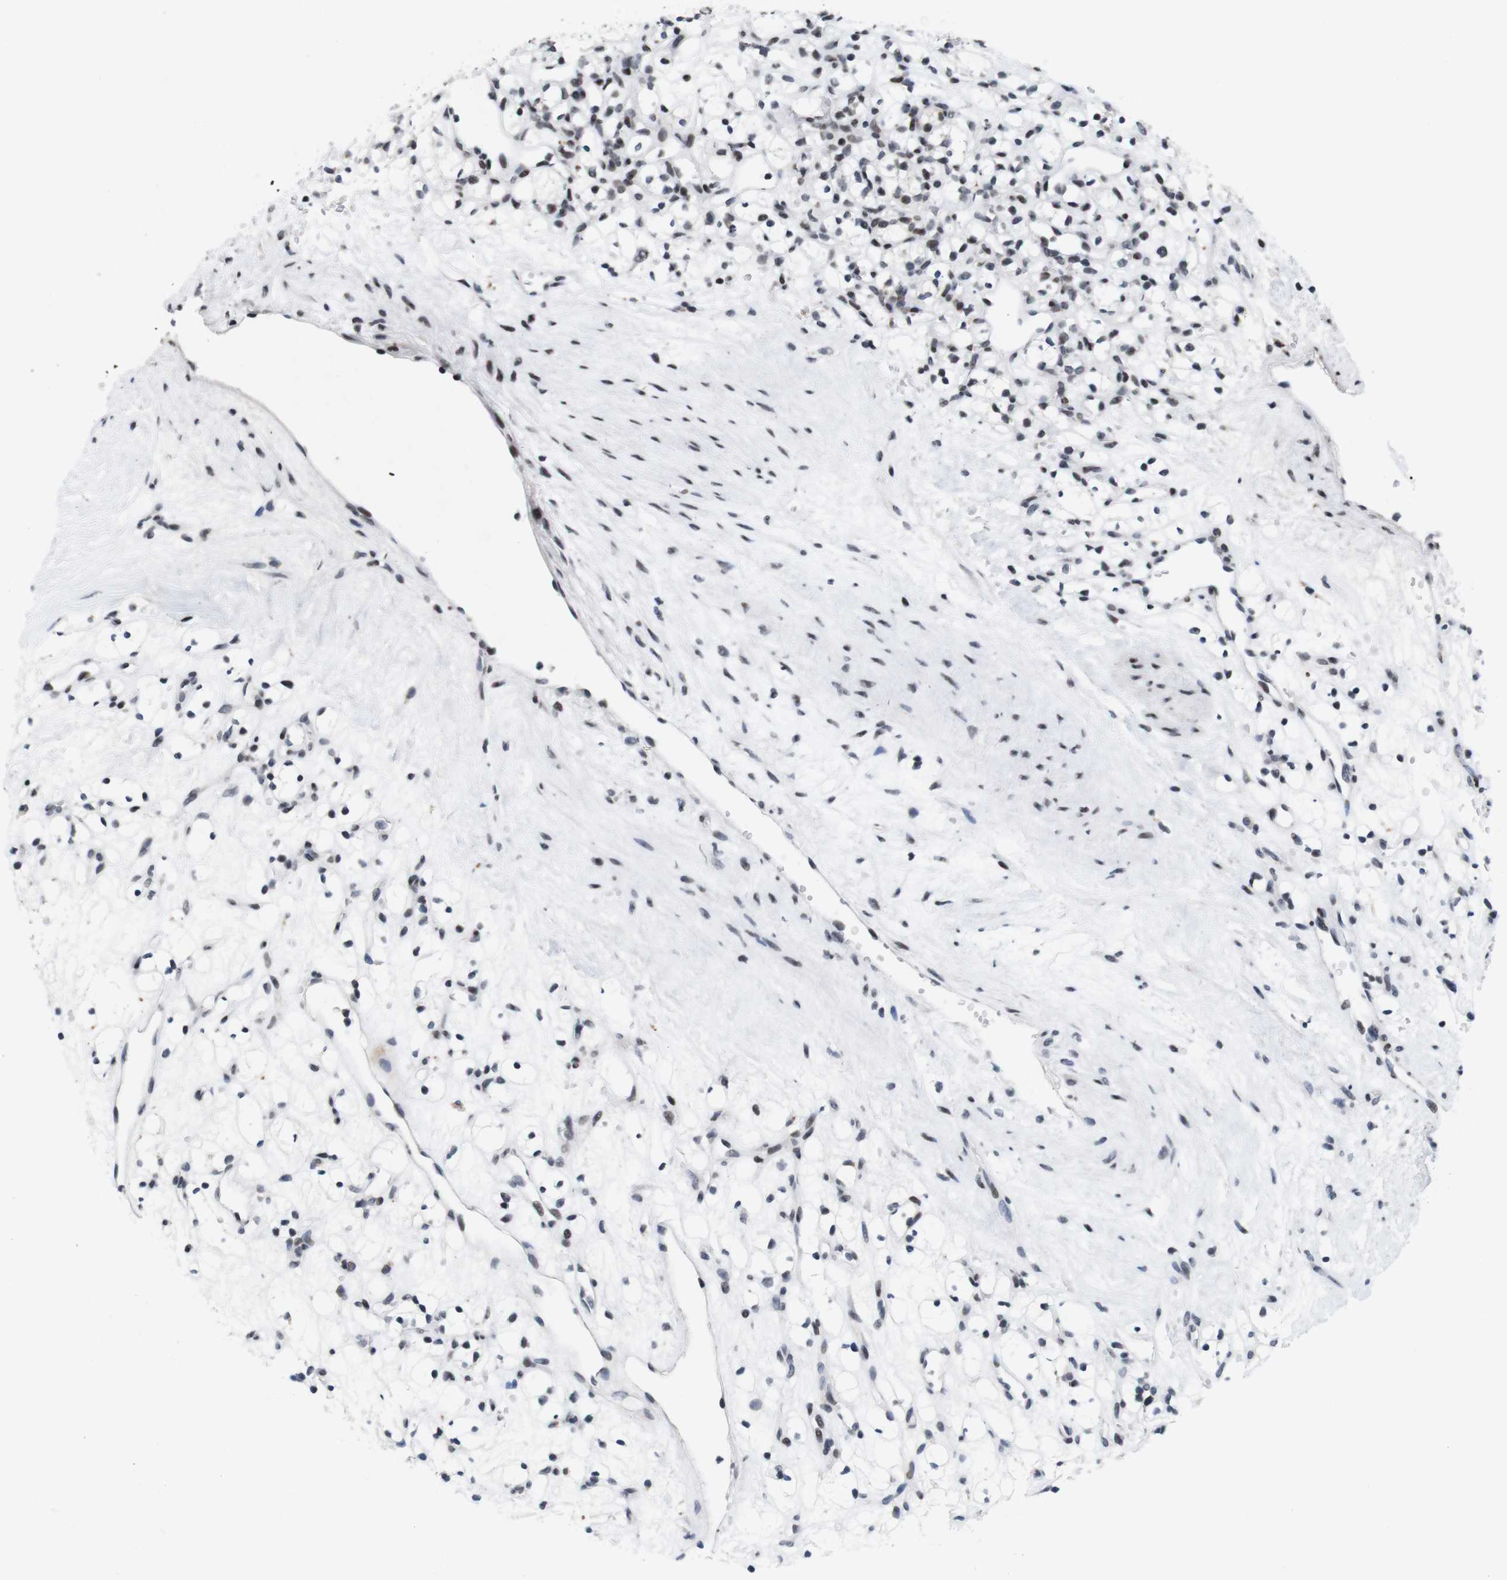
{"staining": {"intensity": "weak", "quantity": "<25%", "location": "nuclear"}, "tissue": "renal cancer", "cell_type": "Tumor cells", "image_type": "cancer", "snomed": [{"axis": "morphology", "description": "Adenocarcinoma, NOS"}, {"axis": "topography", "description": "Kidney"}], "caption": "This is a photomicrograph of immunohistochemistry (IHC) staining of renal cancer (adenocarcinoma), which shows no expression in tumor cells.", "gene": "MAGEH1", "patient": {"sex": "female", "age": 60}}